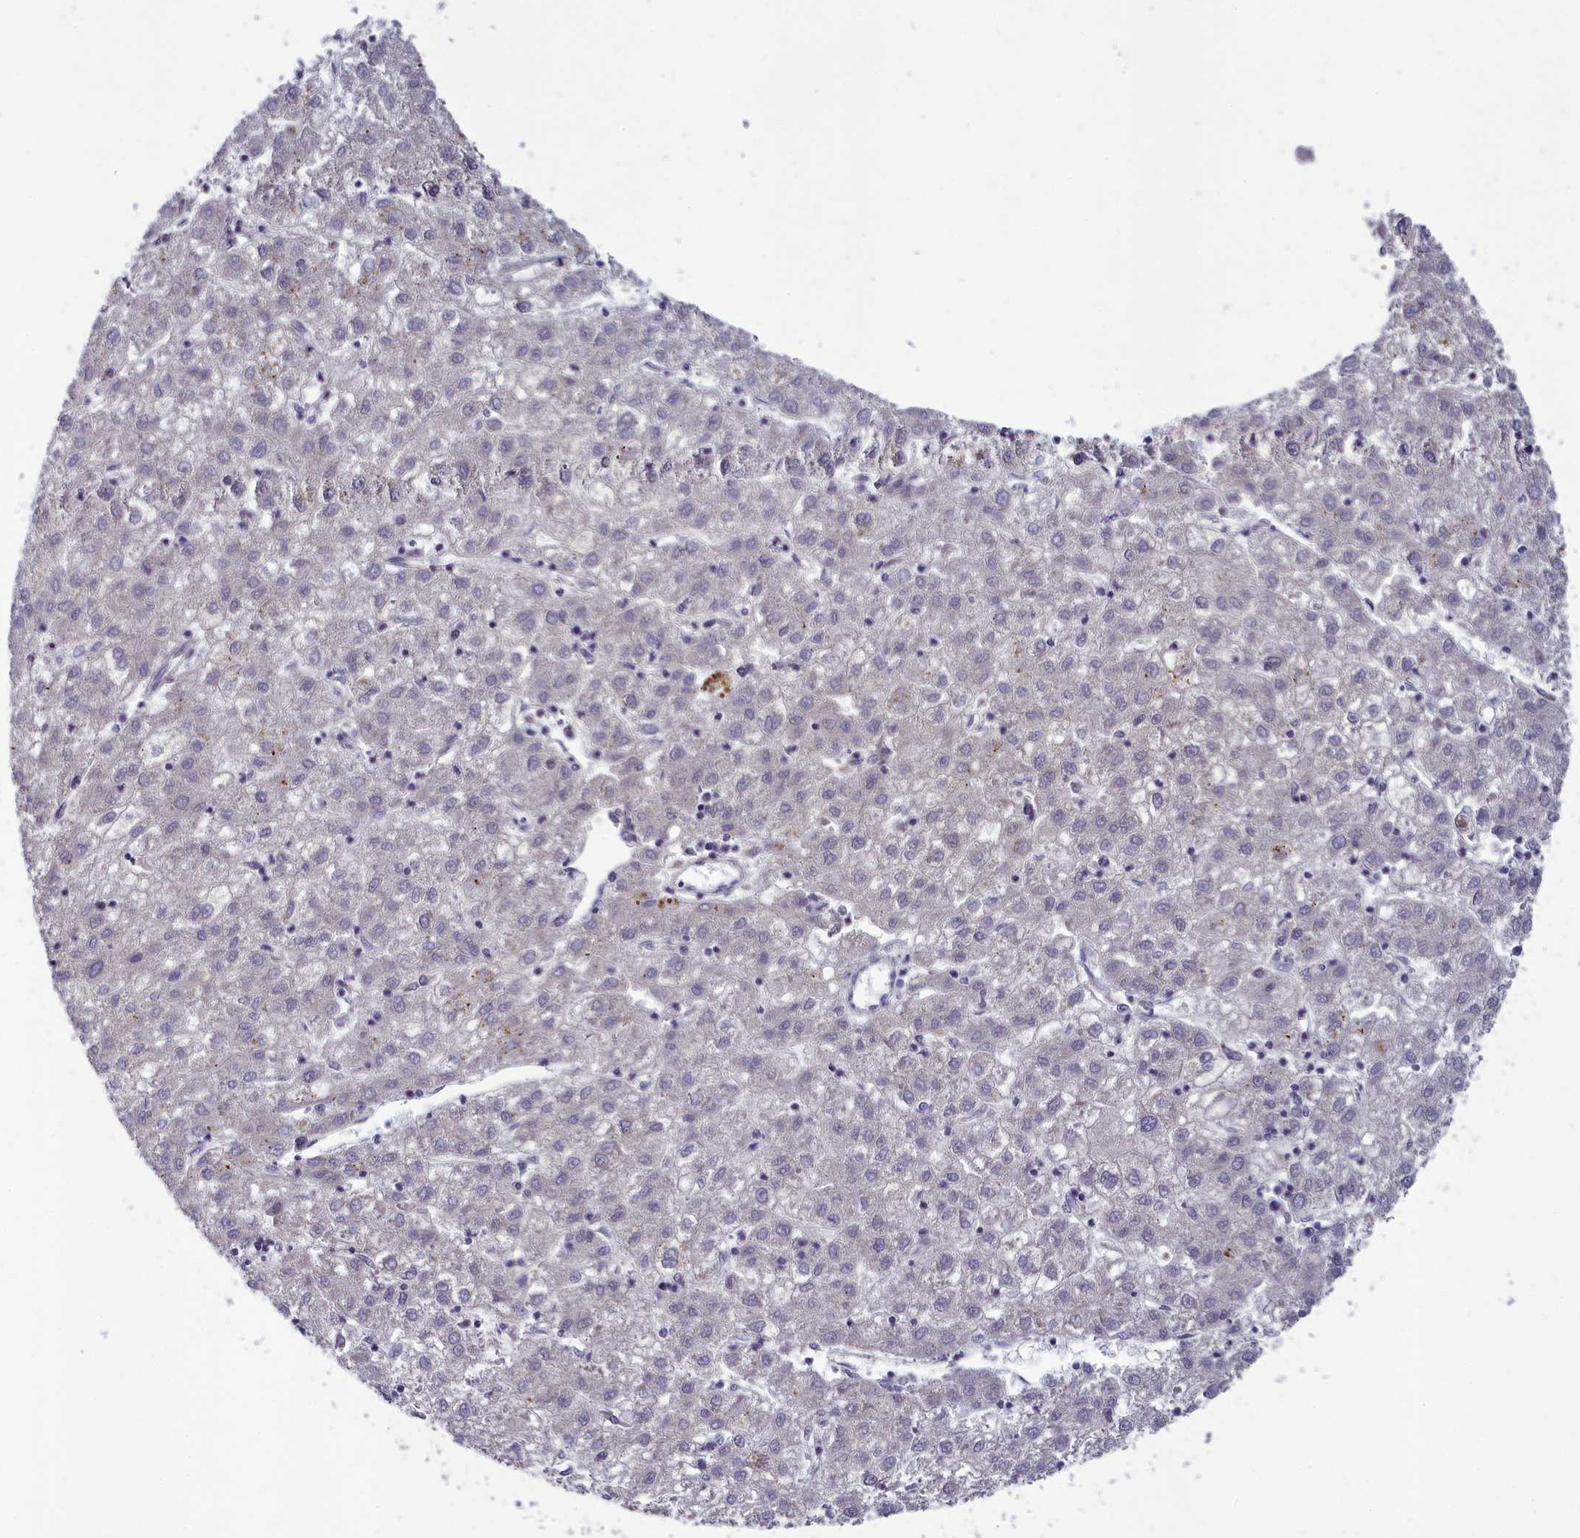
{"staining": {"intensity": "negative", "quantity": "none", "location": "none"}, "tissue": "liver cancer", "cell_type": "Tumor cells", "image_type": "cancer", "snomed": [{"axis": "morphology", "description": "Carcinoma, Hepatocellular, NOS"}, {"axis": "topography", "description": "Liver"}], "caption": "Immunohistochemistry of liver cancer demonstrates no staining in tumor cells.", "gene": "MT-CO3", "patient": {"sex": "male", "age": 72}}